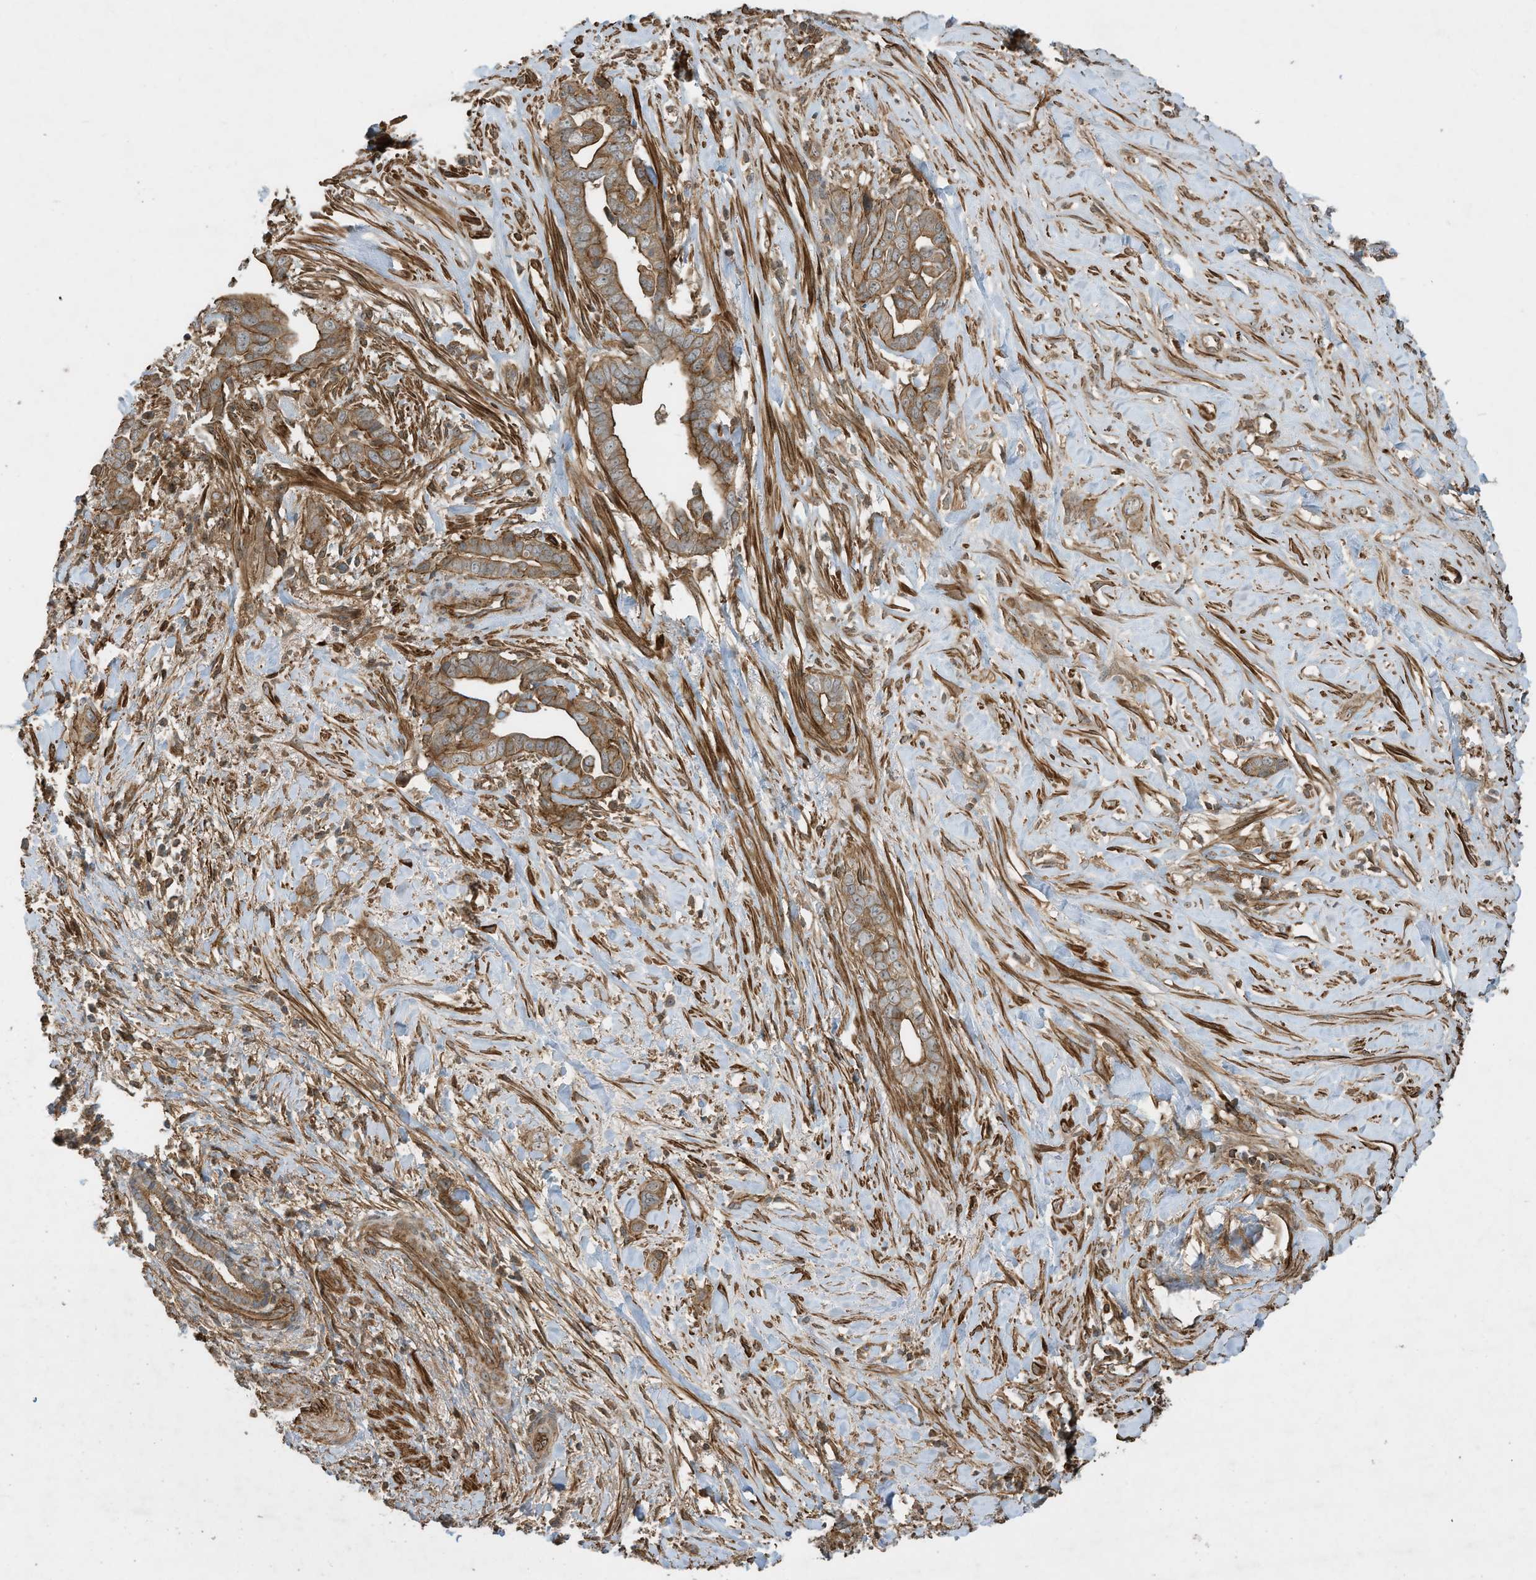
{"staining": {"intensity": "strong", "quantity": ">75%", "location": "cytoplasmic/membranous"}, "tissue": "liver cancer", "cell_type": "Tumor cells", "image_type": "cancer", "snomed": [{"axis": "morphology", "description": "Cholangiocarcinoma"}, {"axis": "topography", "description": "Liver"}], "caption": "This histopathology image demonstrates immunohistochemistry staining of human liver cancer, with high strong cytoplasmic/membranous expression in about >75% of tumor cells.", "gene": "DDIT4", "patient": {"sex": "female", "age": 79}}